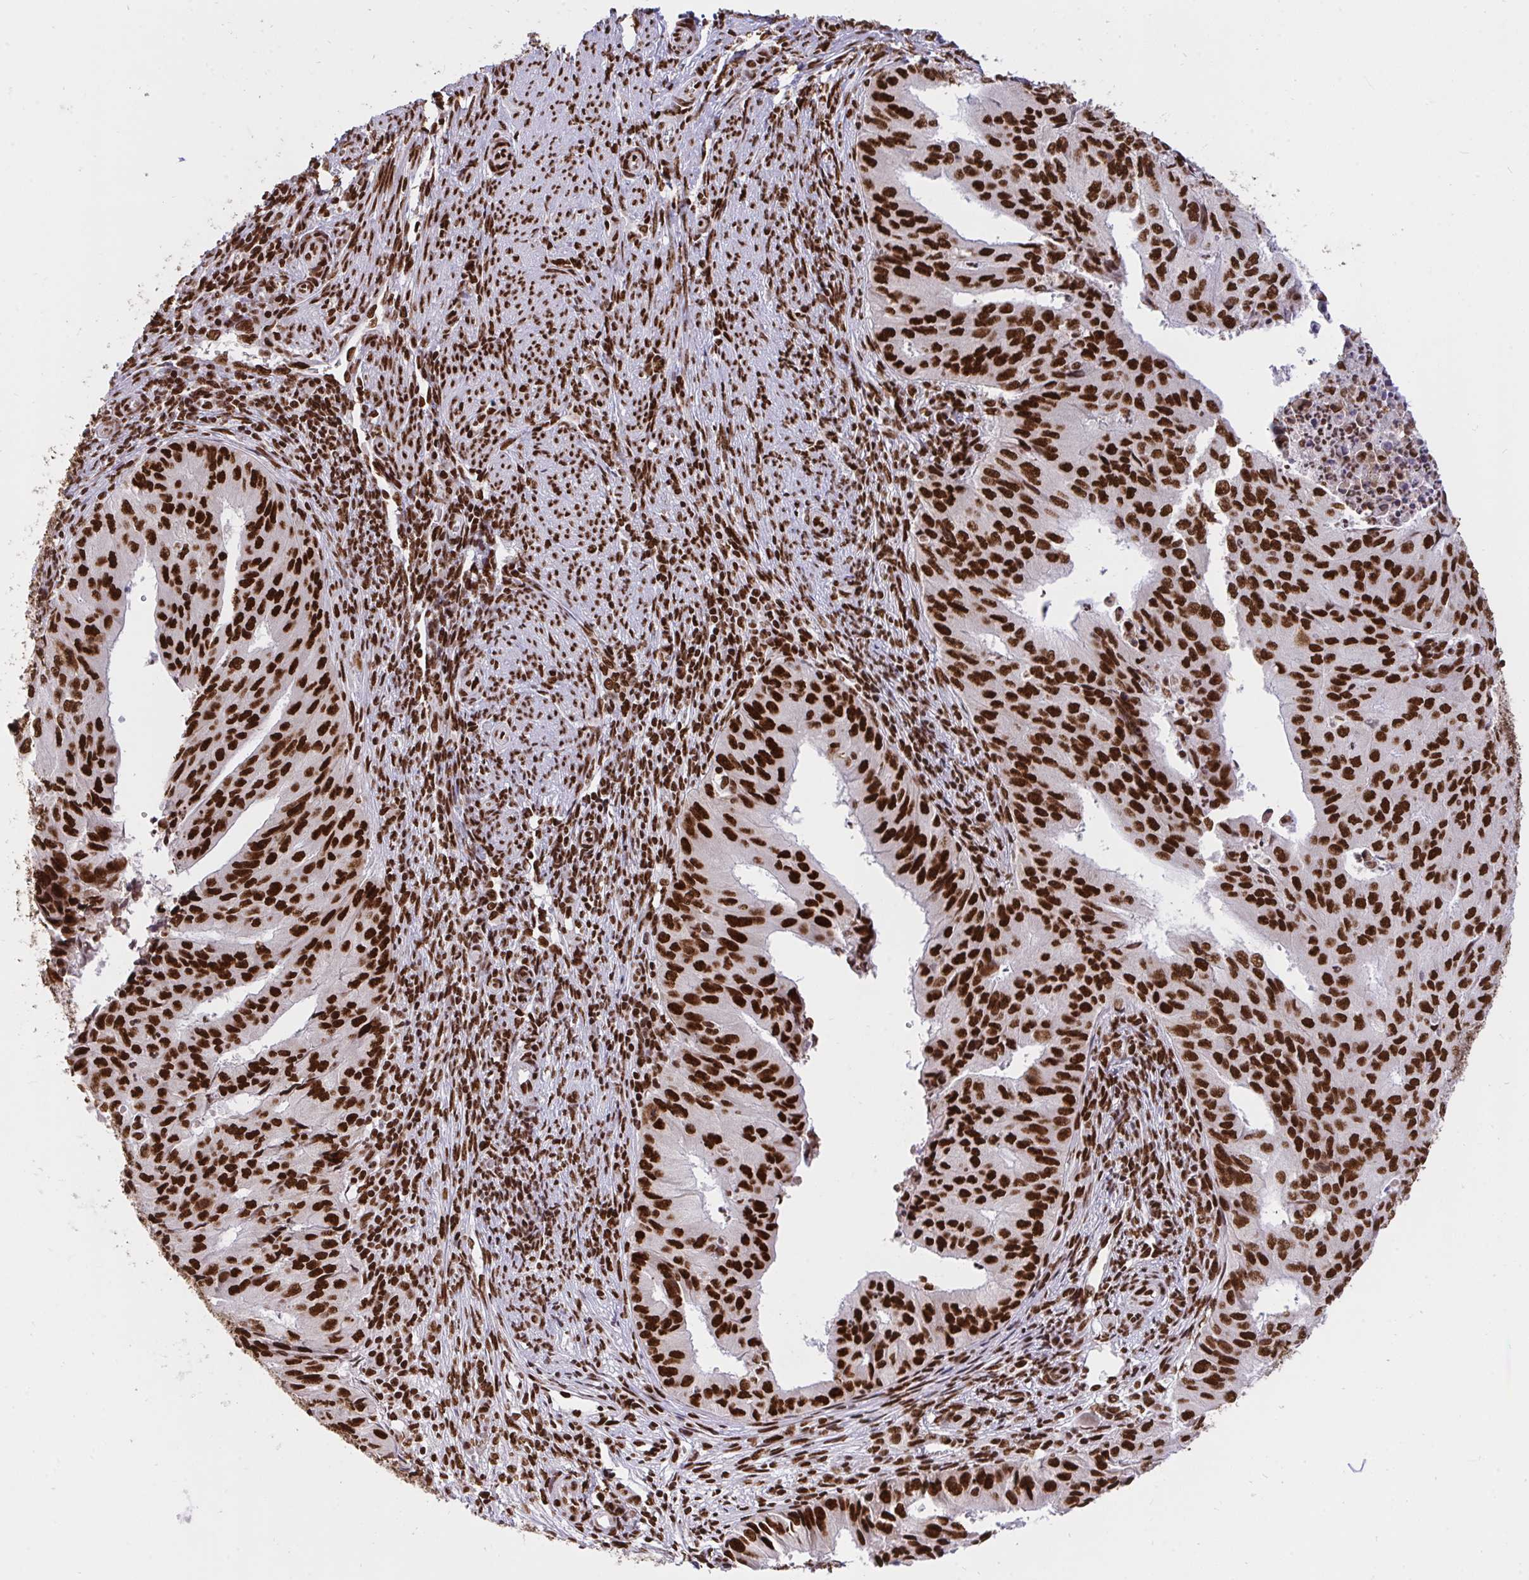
{"staining": {"intensity": "strong", "quantity": ">75%", "location": "nuclear"}, "tissue": "endometrial cancer", "cell_type": "Tumor cells", "image_type": "cancer", "snomed": [{"axis": "morphology", "description": "Adenocarcinoma, NOS"}, {"axis": "topography", "description": "Endometrium"}], "caption": "Human endometrial adenocarcinoma stained with a protein marker exhibits strong staining in tumor cells.", "gene": "HNRNPL", "patient": {"sex": "female", "age": 50}}